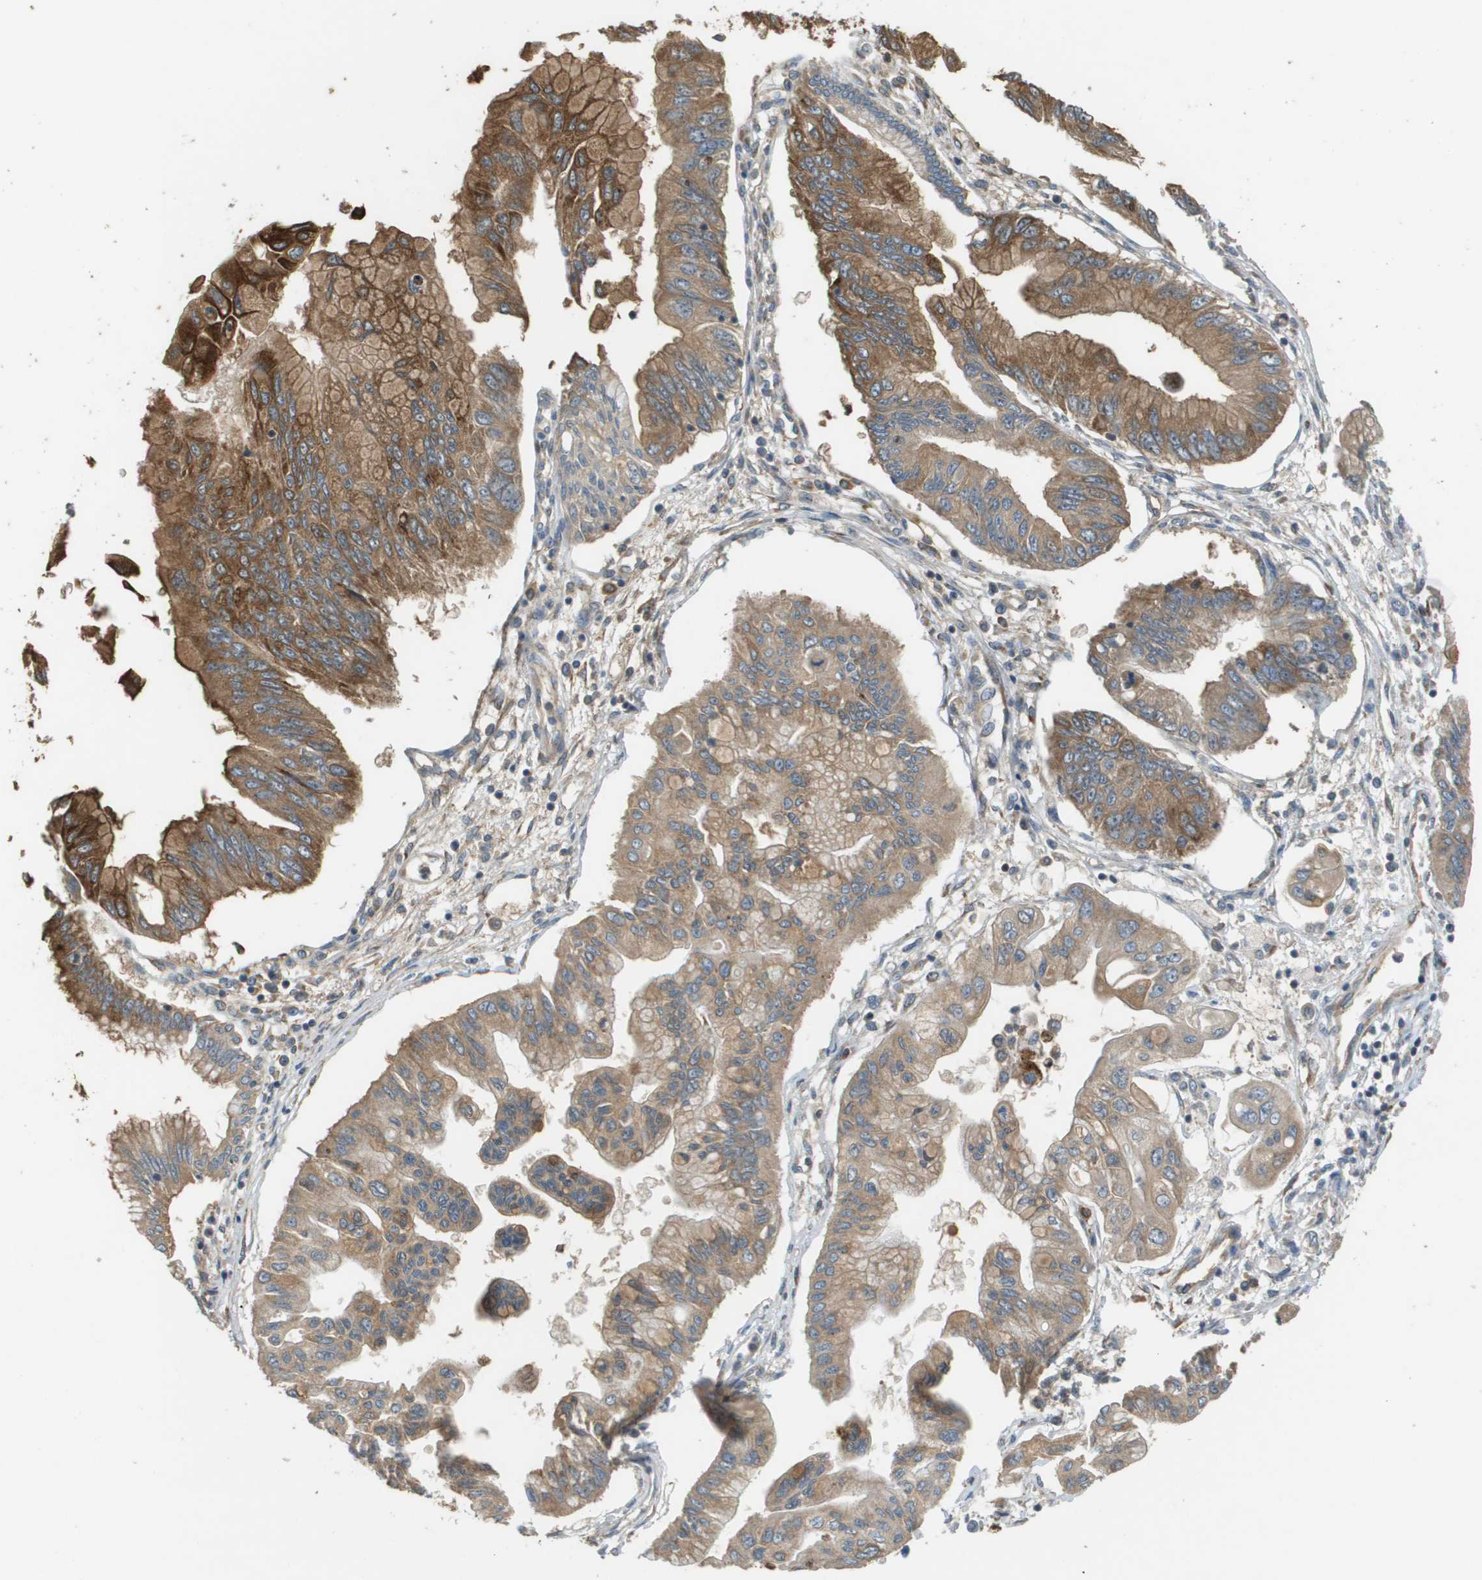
{"staining": {"intensity": "moderate", "quantity": ">75%", "location": "cytoplasmic/membranous"}, "tissue": "pancreatic cancer", "cell_type": "Tumor cells", "image_type": "cancer", "snomed": [{"axis": "morphology", "description": "Adenocarcinoma, NOS"}, {"axis": "topography", "description": "Pancreas"}], "caption": "Approximately >75% of tumor cells in pancreatic cancer (adenocarcinoma) display moderate cytoplasmic/membranous protein expression as visualized by brown immunohistochemical staining.", "gene": "SAMSN1", "patient": {"sex": "female", "age": 77}}